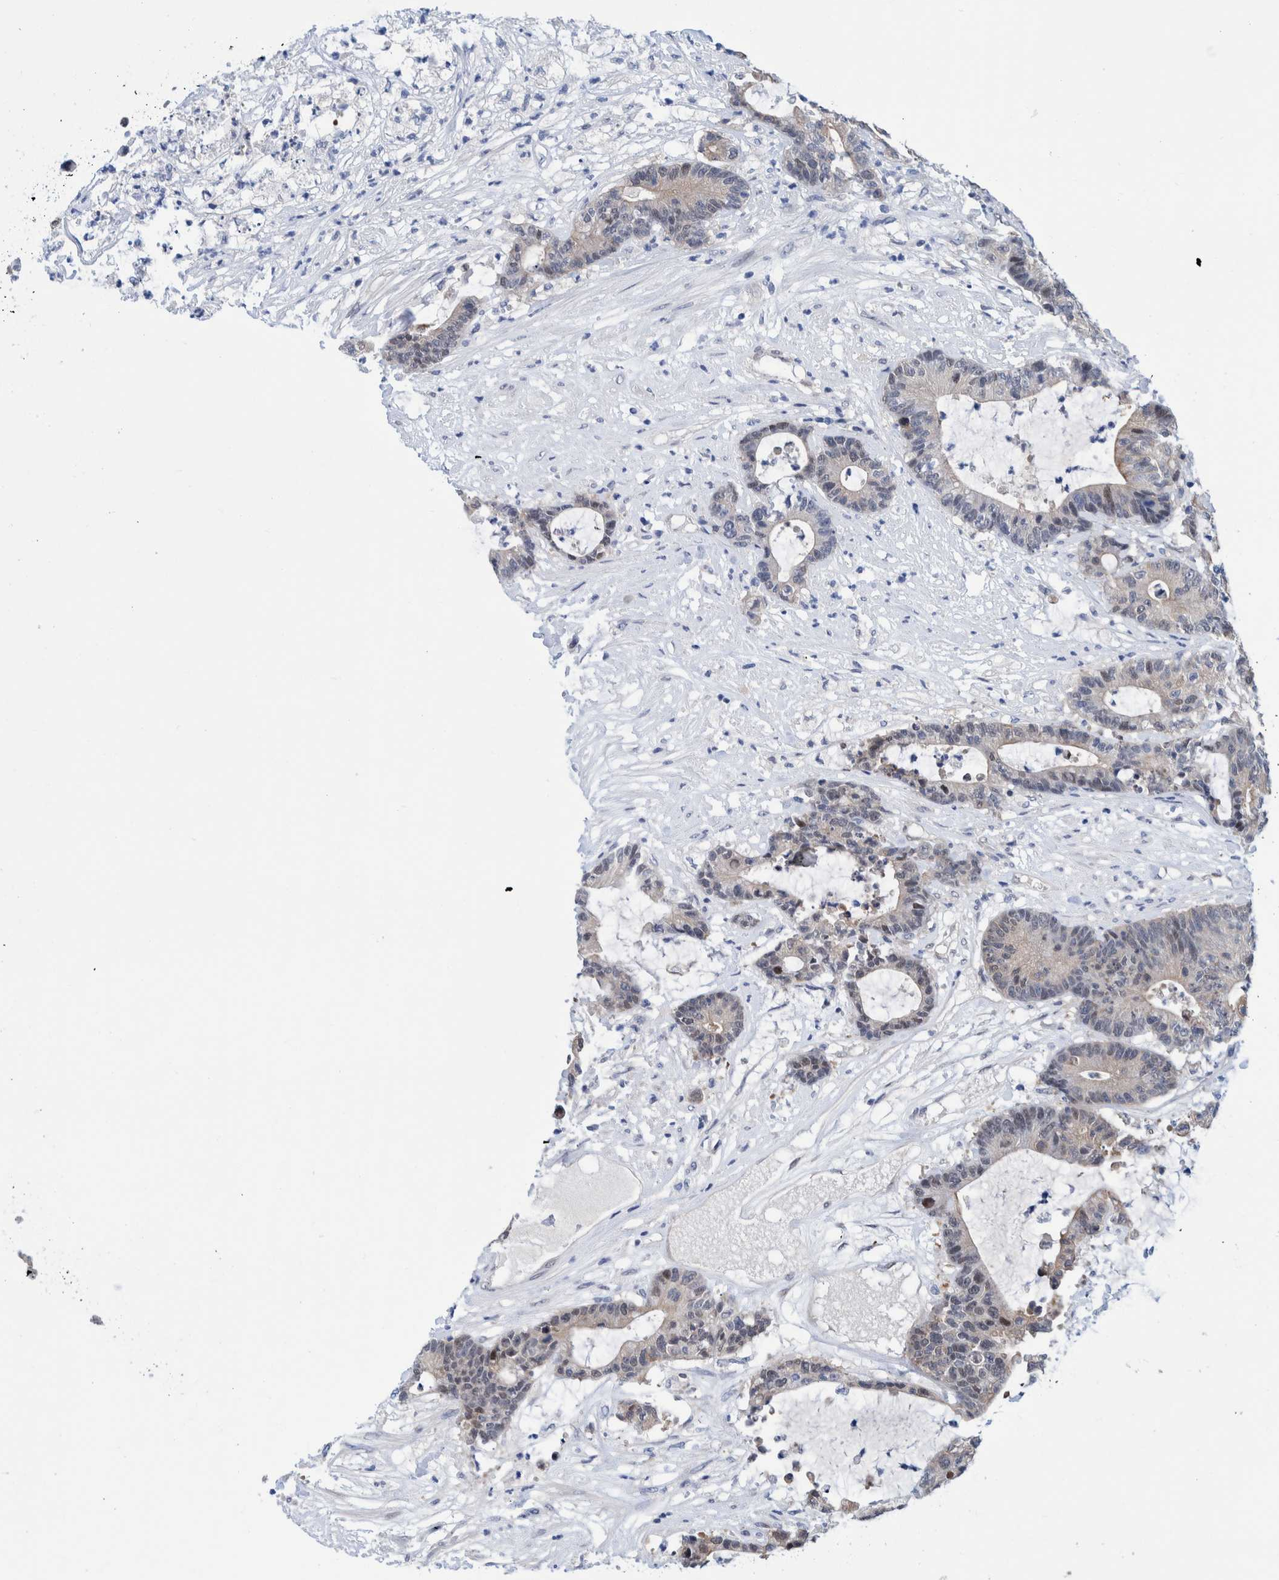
{"staining": {"intensity": "weak", "quantity": "<25%", "location": "cytoplasmic/membranous,nuclear"}, "tissue": "colorectal cancer", "cell_type": "Tumor cells", "image_type": "cancer", "snomed": [{"axis": "morphology", "description": "Adenocarcinoma, NOS"}, {"axis": "topography", "description": "Colon"}], "caption": "This micrograph is of adenocarcinoma (colorectal) stained with immunohistochemistry to label a protein in brown with the nuclei are counter-stained blue. There is no expression in tumor cells.", "gene": "PFAS", "patient": {"sex": "female", "age": 84}}